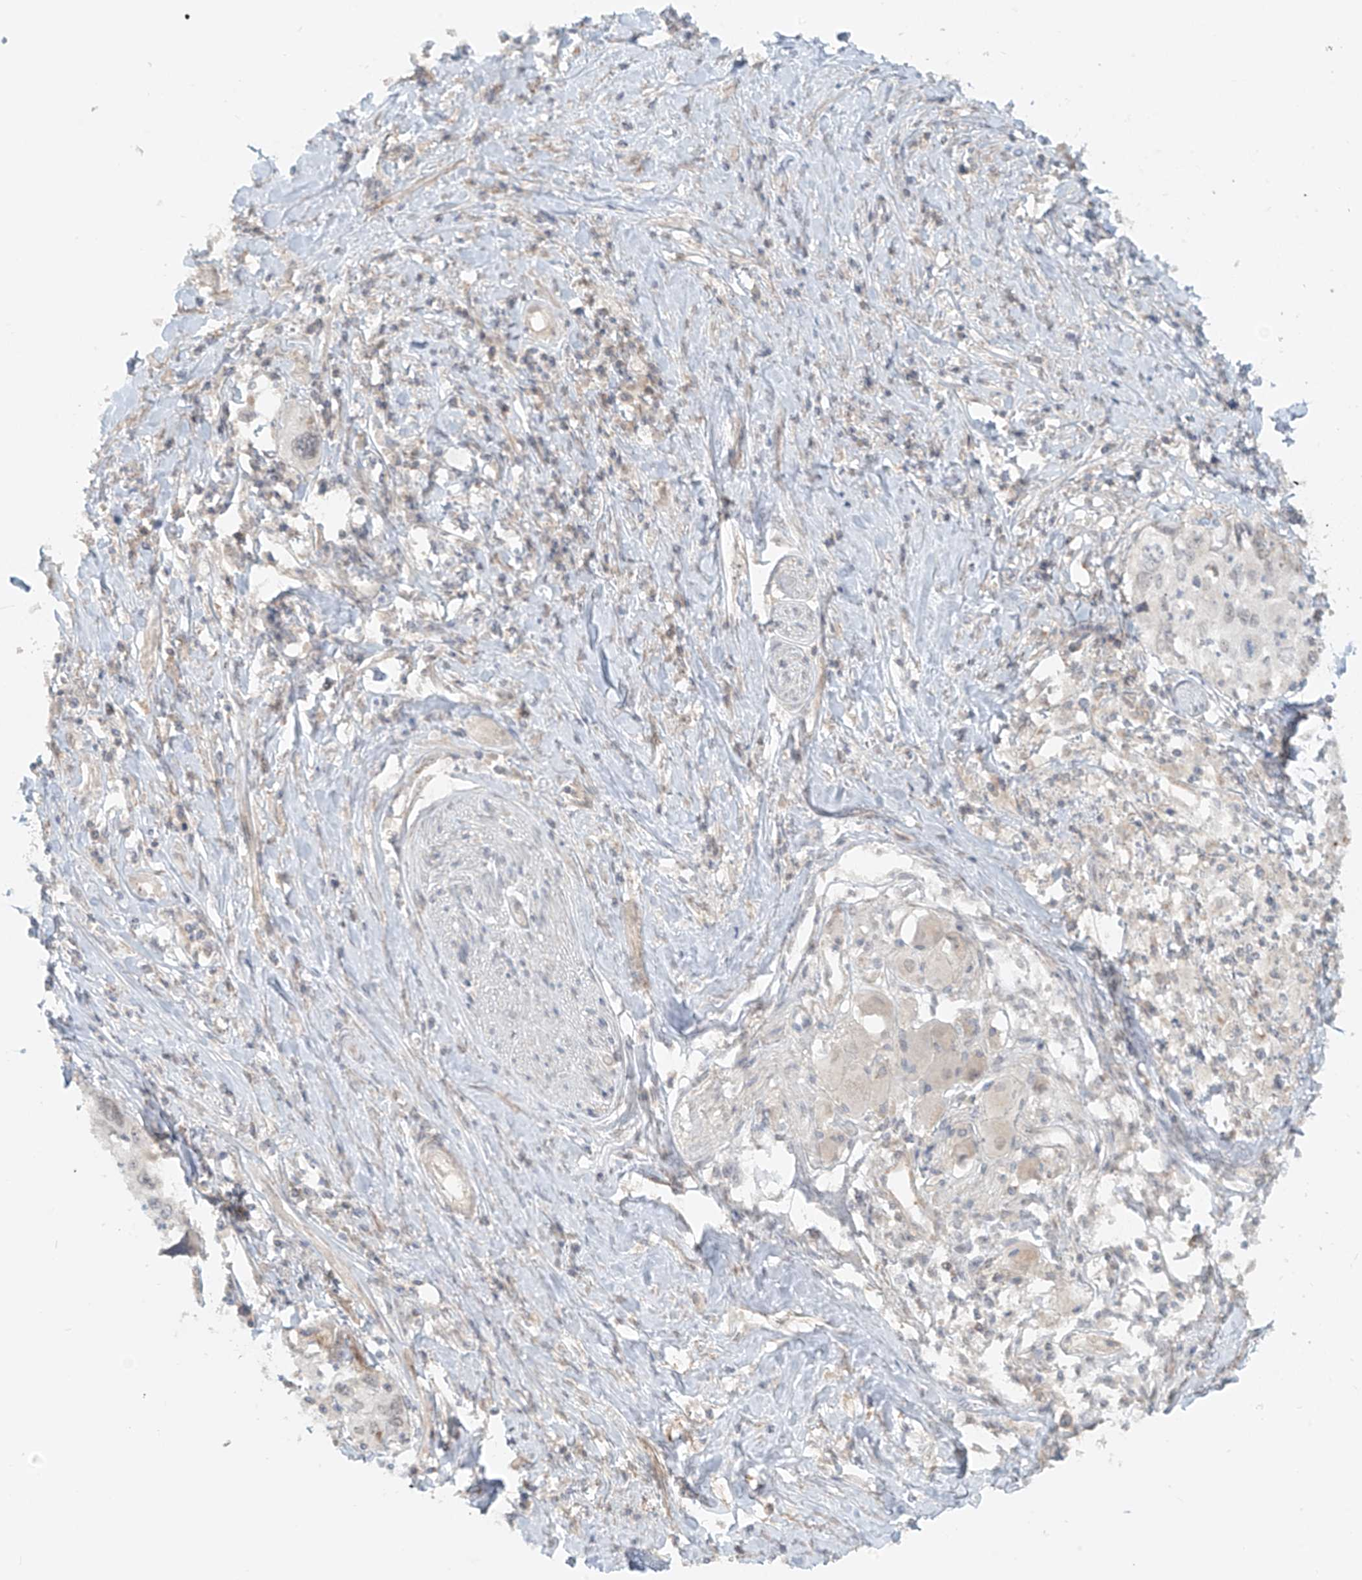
{"staining": {"intensity": "negative", "quantity": "none", "location": "none"}, "tissue": "cervical cancer", "cell_type": "Tumor cells", "image_type": "cancer", "snomed": [{"axis": "morphology", "description": "Squamous cell carcinoma, NOS"}, {"axis": "topography", "description": "Cervix"}], "caption": "Immunohistochemistry micrograph of neoplastic tissue: cervical squamous cell carcinoma stained with DAB (3,3'-diaminobenzidine) reveals no significant protein staining in tumor cells. (DAB (3,3'-diaminobenzidine) immunohistochemistry (IHC) with hematoxylin counter stain).", "gene": "ABCD1", "patient": {"sex": "female", "age": 31}}